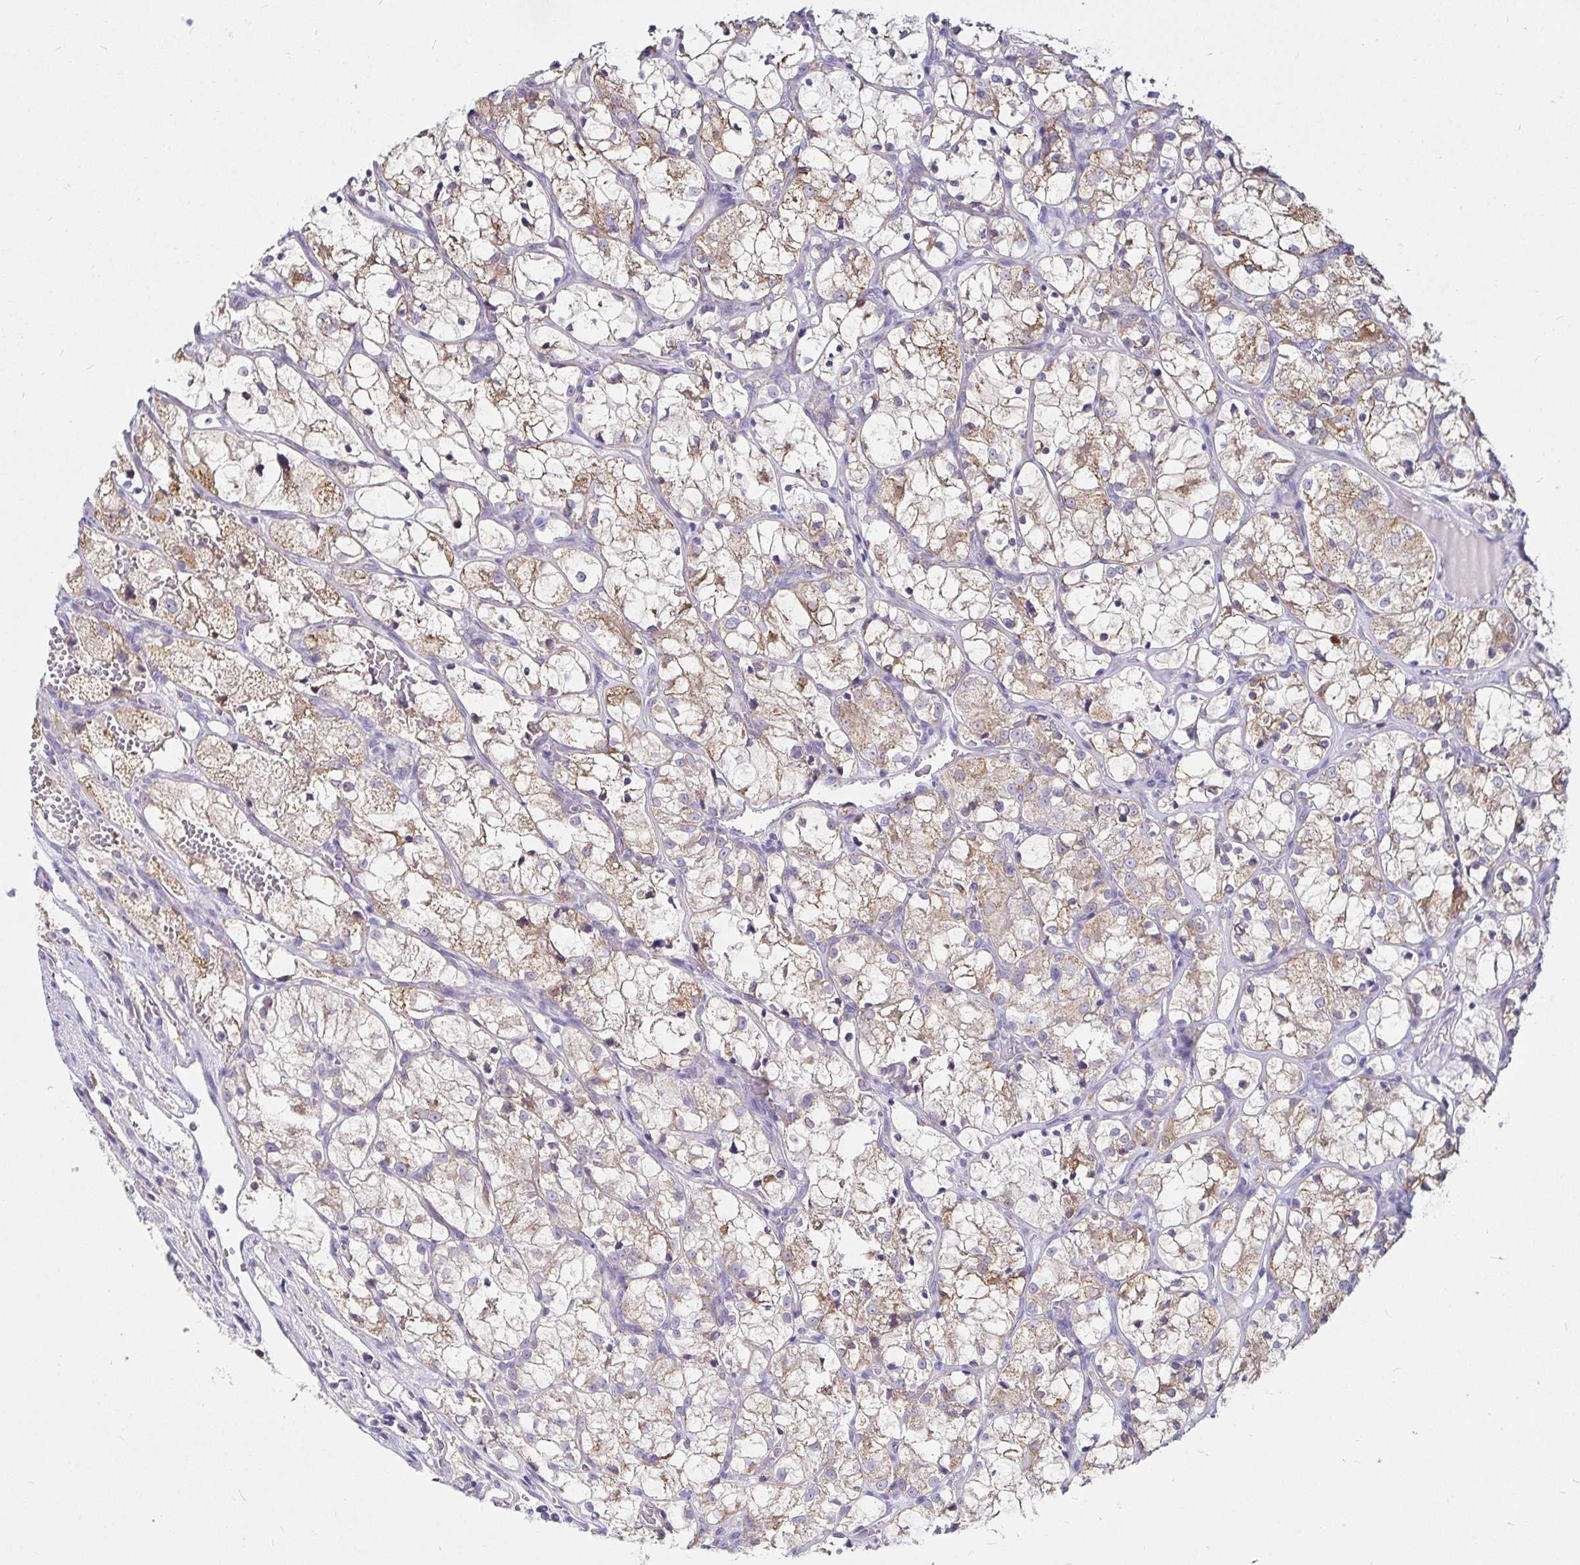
{"staining": {"intensity": "weak", "quantity": "25%-75%", "location": "cytoplasmic/membranous"}, "tissue": "renal cancer", "cell_type": "Tumor cells", "image_type": "cancer", "snomed": [{"axis": "morphology", "description": "Adenocarcinoma, NOS"}, {"axis": "topography", "description": "Kidney"}], "caption": "A low amount of weak cytoplasmic/membranous staining is appreciated in about 25%-75% of tumor cells in renal adenocarcinoma tissue. (brown staining indicates protein expression, while blue staining denotes nuclei).", "gene": "PGAM2", "patient": {"sex": "female", "age": 69}}